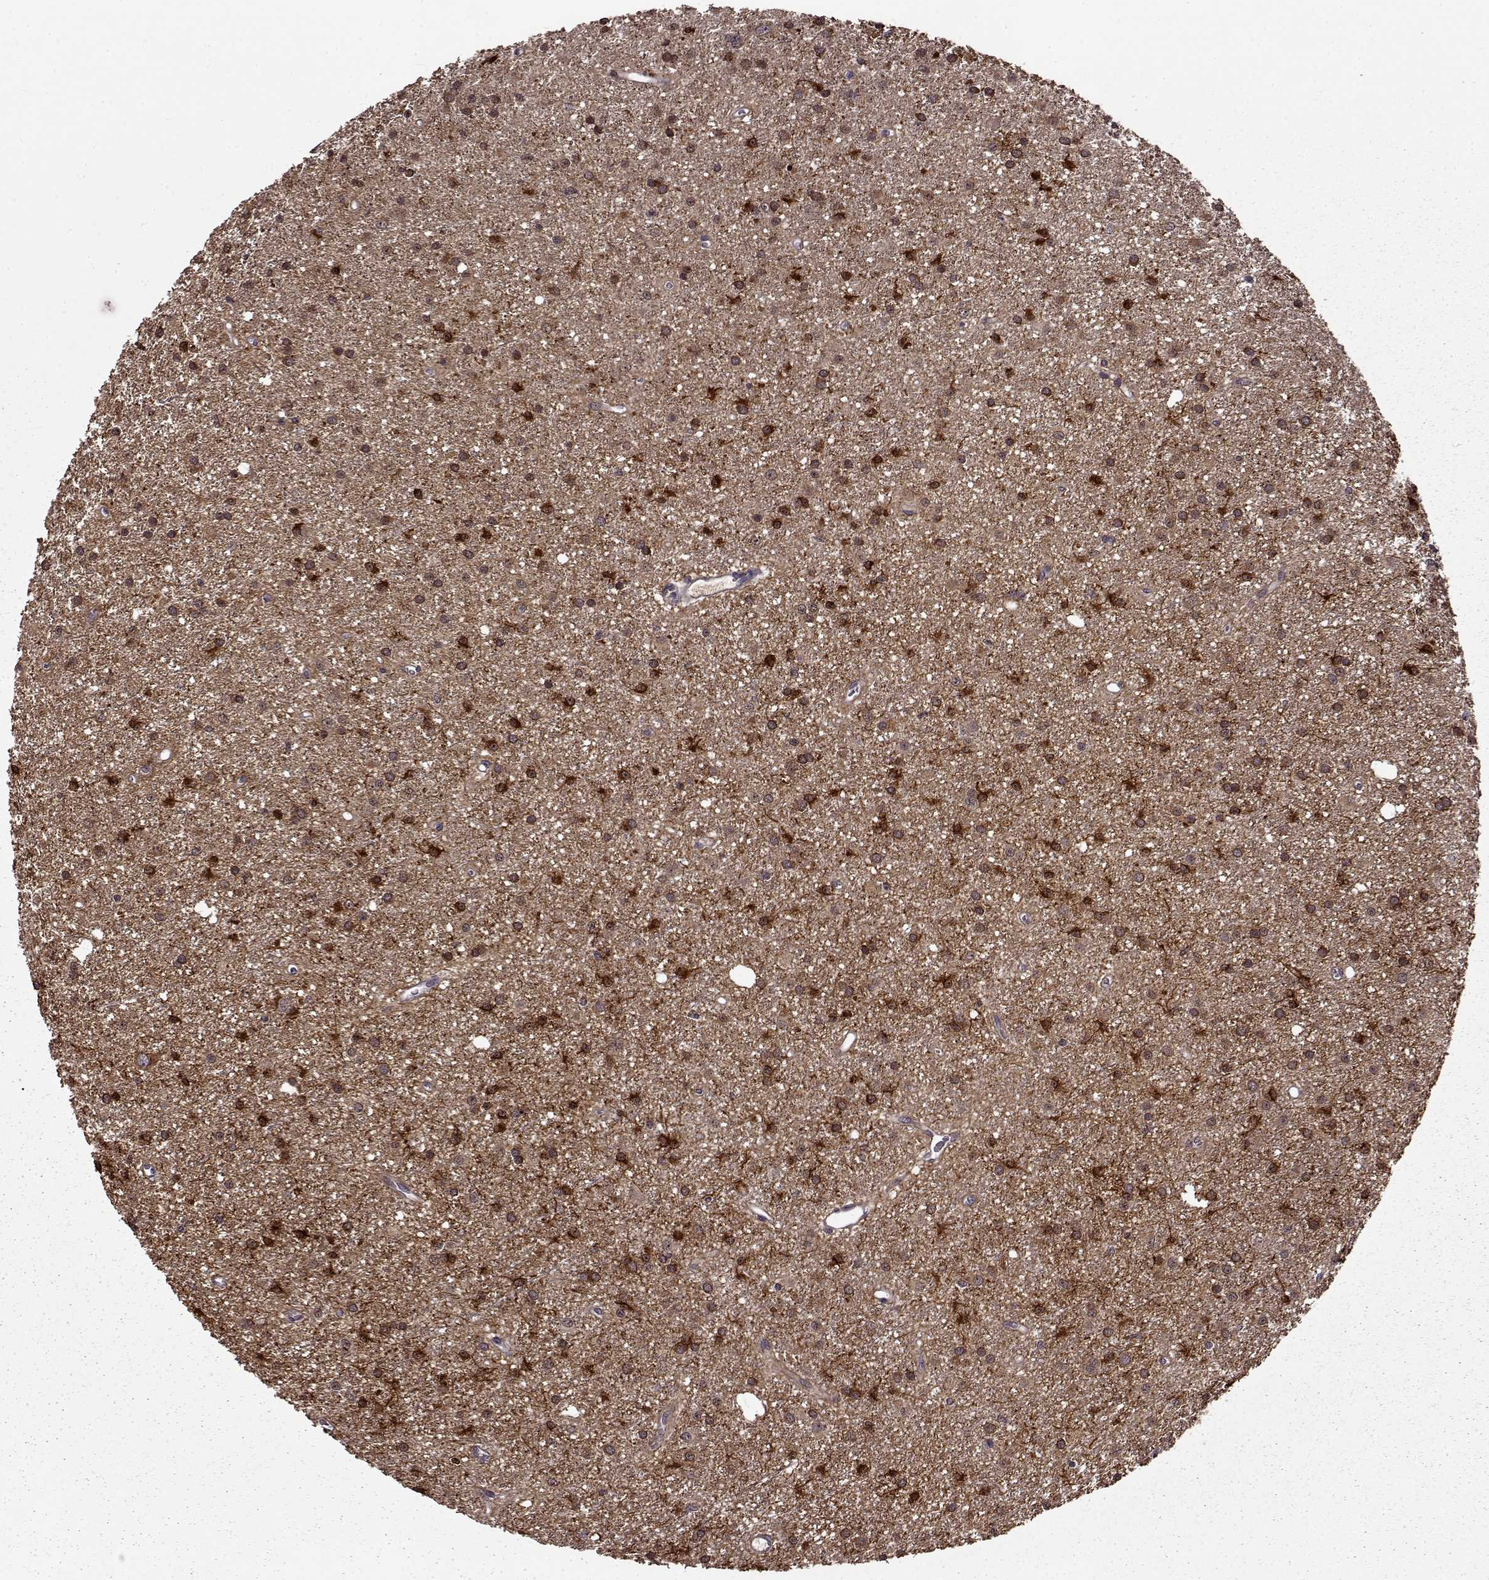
{"staining": {"intensity": "strong", "quantity": ">75%", "location": "cytoplasmic/membranous,nuclear"}, "tissue": "glioma", "cell_type": "Tumor cells", "image_type": "cancer", "snomed": [{"axis": "morphology", "description": "Glioma, malignant, Low grade"}, {"axis": "topography", "description": "Brain"}], "caption": "There is high levels of strong cytoplasmic/membranous and nuclear positivity in tumor cells of low-grade glioma (malignant), as demonstrated by immunohistochemical staining (brown color).", "gene": "MAIP1", "patient": {"sex": "male", "age": 27}}